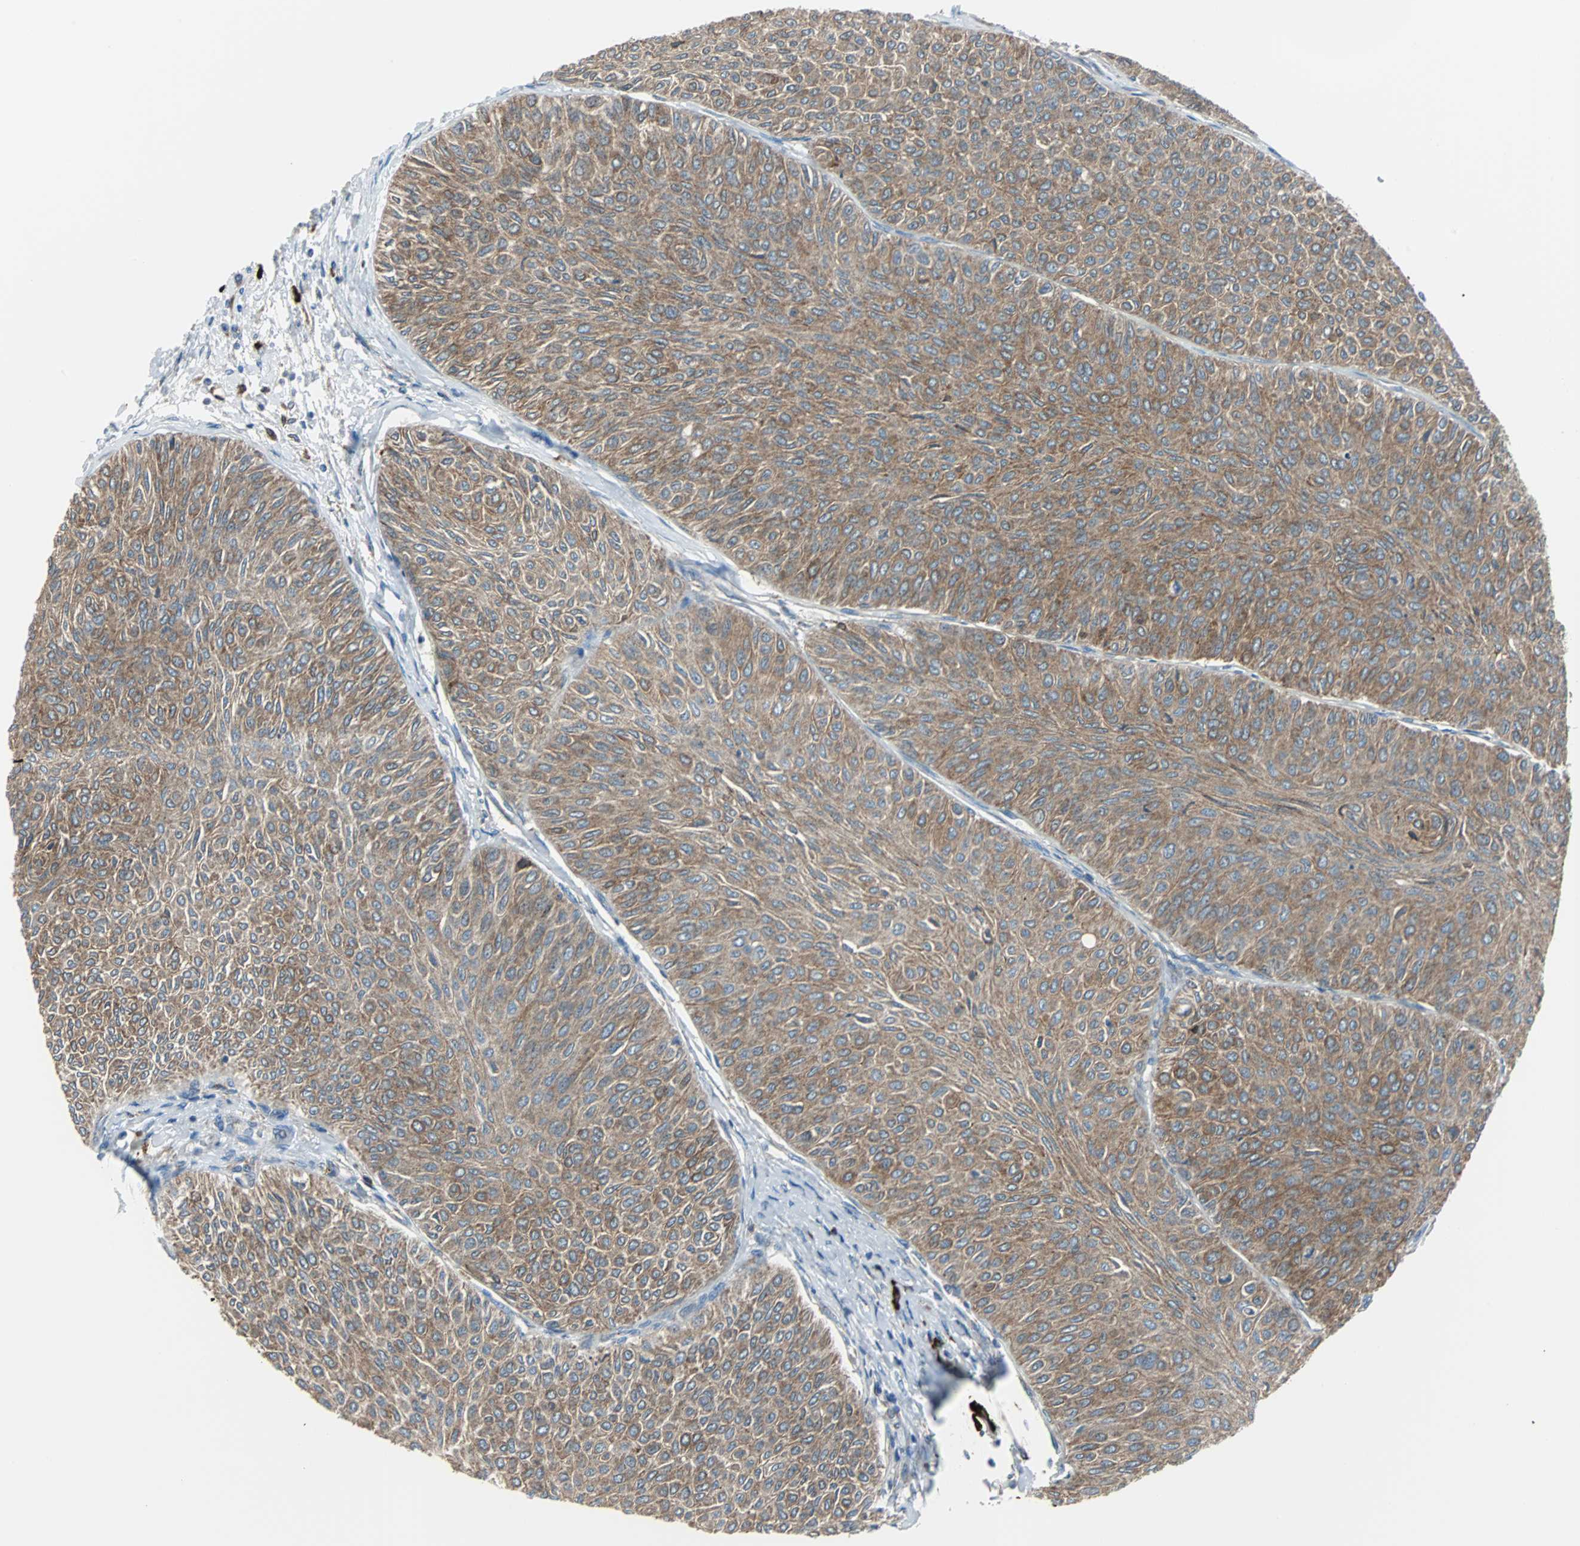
{"staining": {"intensity": "moderate", "quantity": ">75%", "location": "cytoplasmic/membranous"}, "tissue": "urothelial cancer", "cell_type": "Tumor cells", "image_type": "cancer", "snomed": [{"axis": "morphology", "description": "Urothelial carcinoma, Low grade"}, {"axis": "topography", "description": "Urinary bladder"}], "caption": "Brown immunohistochemical staining in human urothelial carcinoma (low-grade) exhibits moderate cytoplasmic/membranous staining in about >75% of tumor cells.", "gene": "PDIA4", "patient": {"sex": "male", "age": 78}}